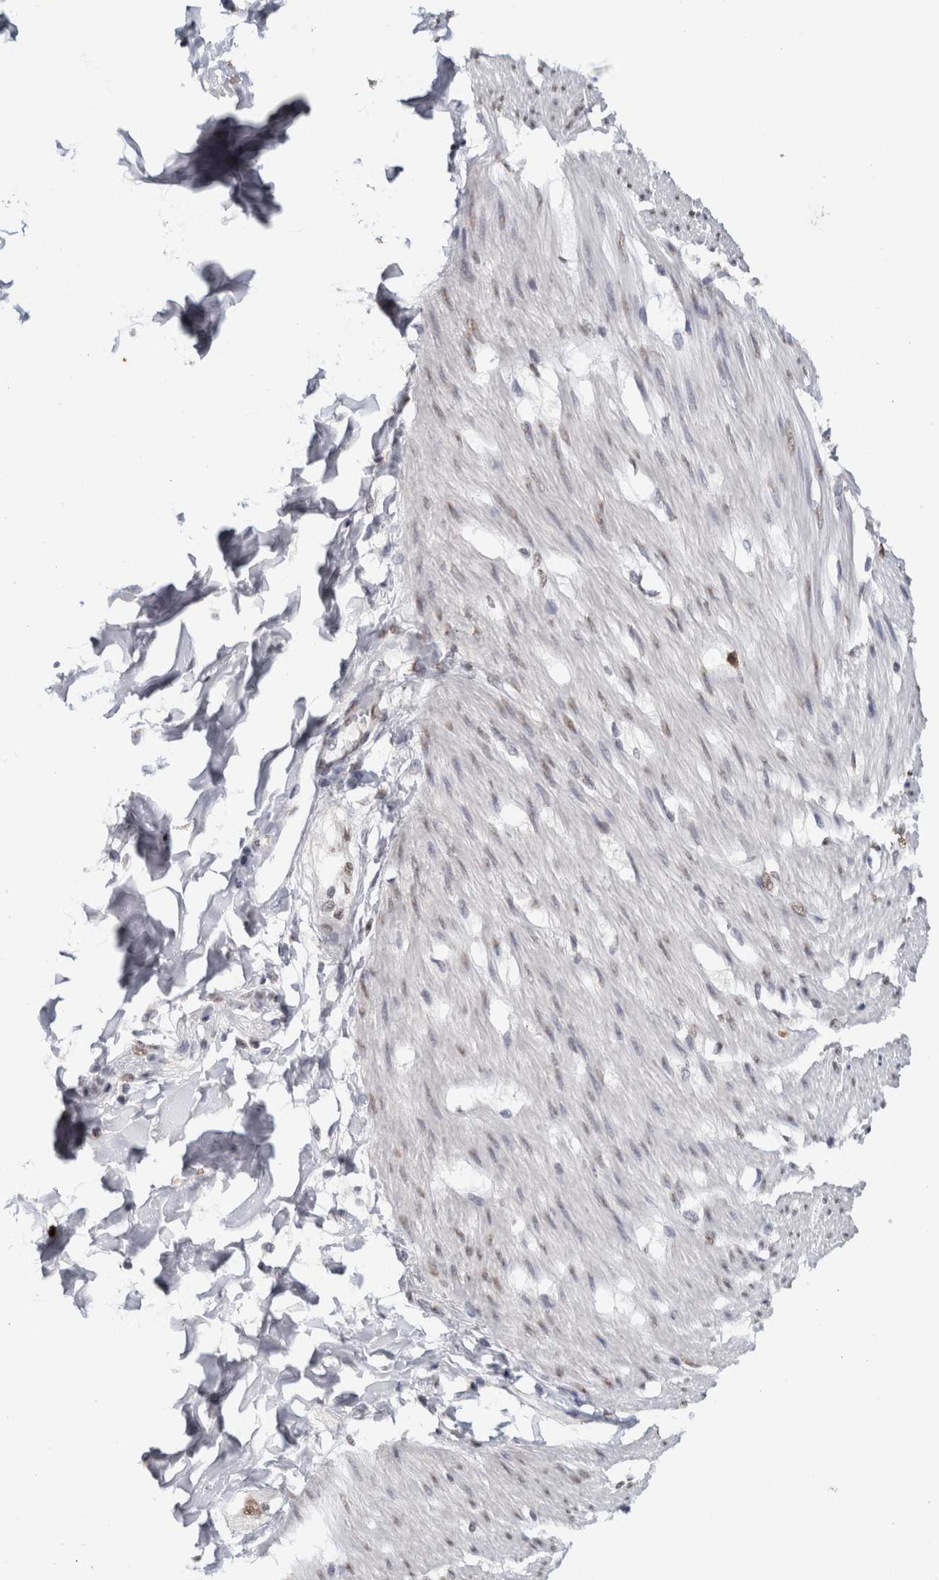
{"staining": {"intensity": "negative", "quantity": "none", "location": "none"}, "tissue": "smooth muscle", "cell_type": "Smooth muscle cells", "image_type": "normal", "snomed": [{"axis": "morphology", "description": "Normal tissue, NOS"}, {"axis": "morphology", "description": "Adenocarcinoma, NOS"}, {"axis": "topography", "description": "Smooth muscle"}, {"axis": "topography", "description": "Colon"}], "caption": "IHC micrograph of benign smooth muscle: human smooth muscle stained with DAB (3,3'-diaminobenzidine) reveals no significant protein positivity in smooth muscle cells.", "gene": "RPS6KA2", "patient": {"sex": "male", "age": 14}}